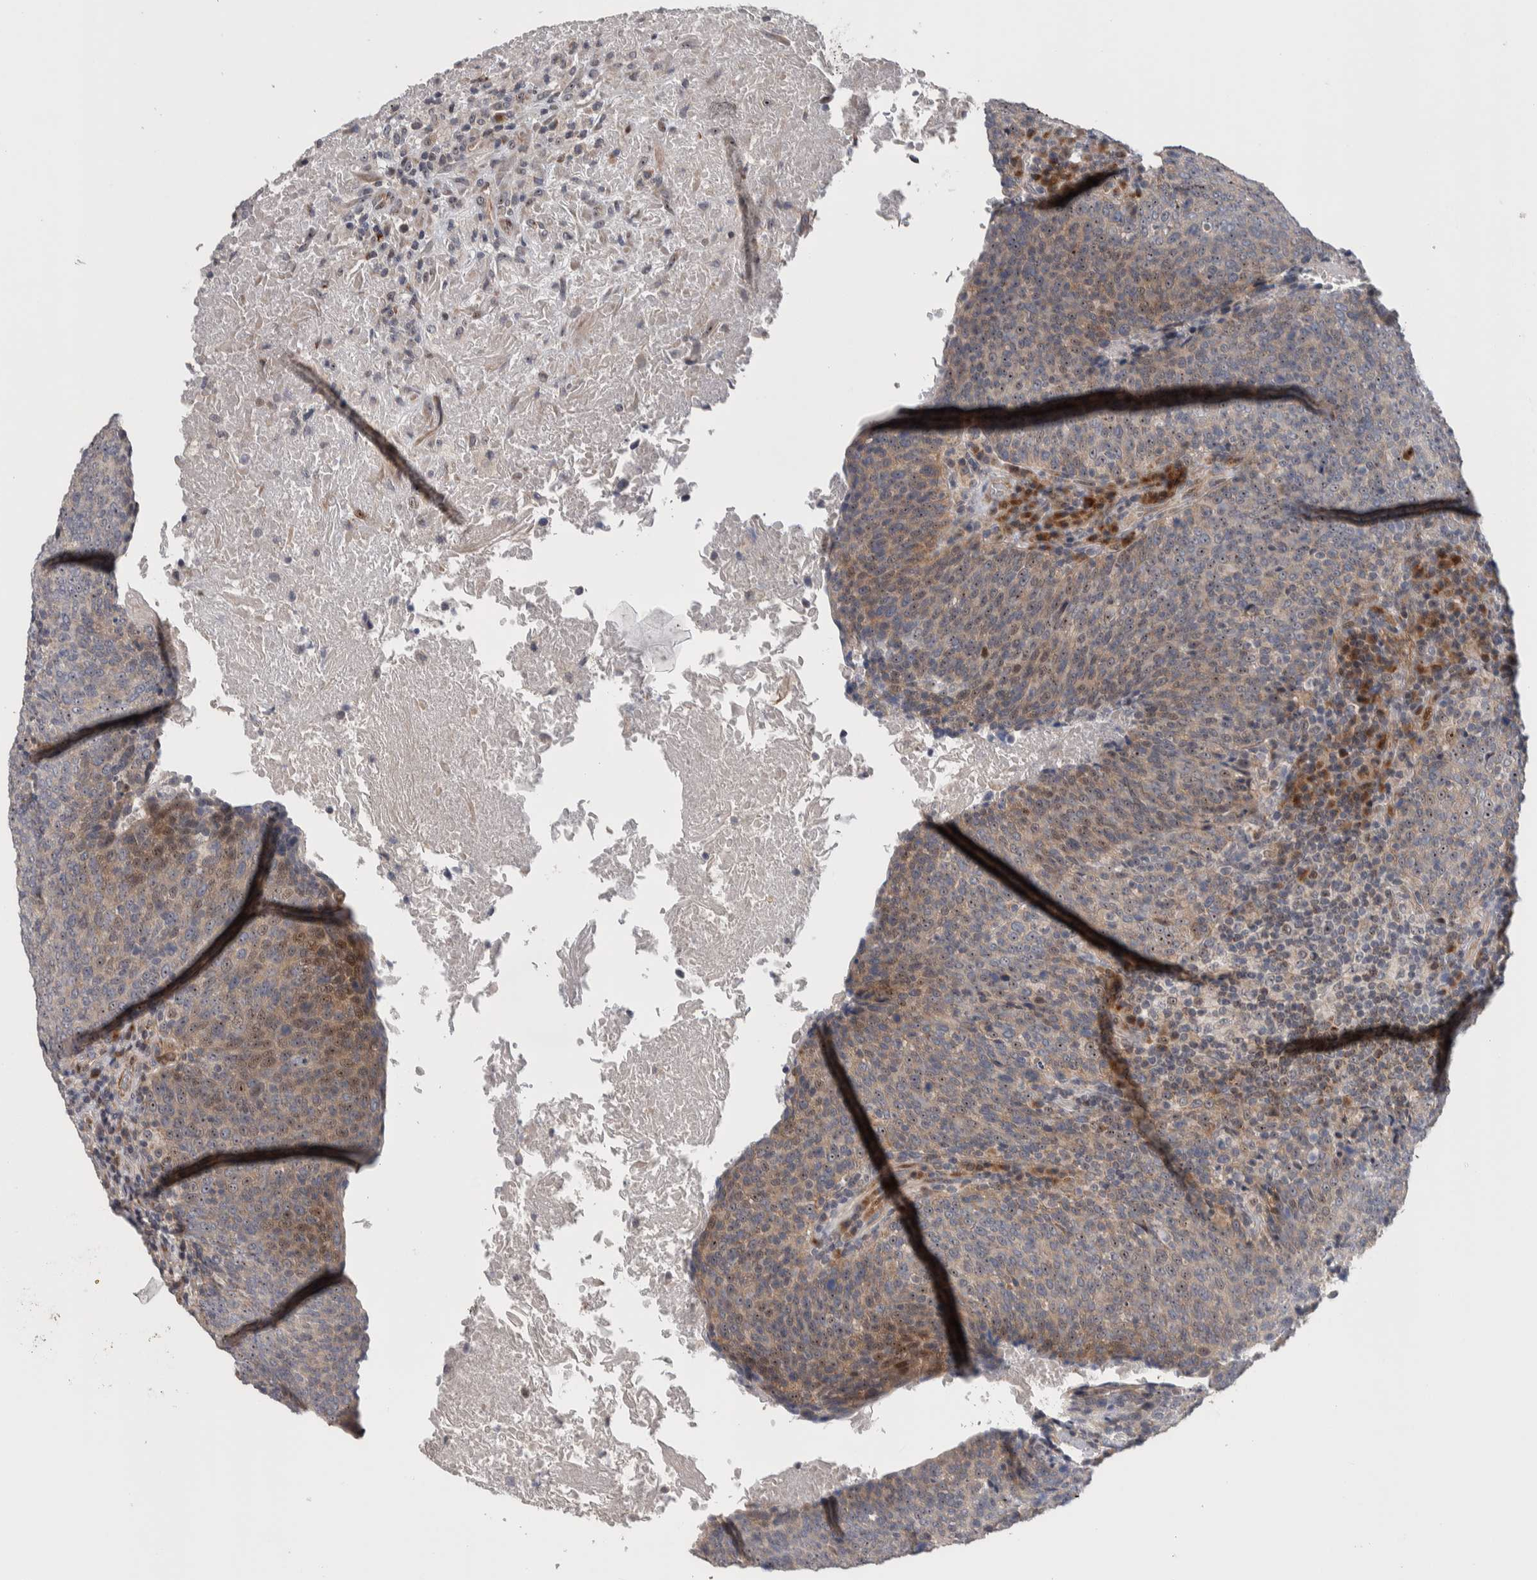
{"staining": {"intensity": "moderate", "quantity": "25%-75%", "location": "nuclear"}, "tissue": "head and neck cancer", "cell_type": "Tumor cells", "image_type": "cancer", "snomed": [{"axis": "morphology", "description": "Squamous cell carcinoma, NOS"}, {"axis": "morphology", "description": "Squamous cell carcinoma, metastatic, NOS"}, {"axis": "topography", "description": "Lymph node"}, {"axis": "topography", "description": "Head-Neck"}], "caption": "Immunohistochemistry (DAB (3,3'-diaminobenzidine)) staining of human head and neck cancer (squamous cell carcinoma) demonstrates moderate nuclear protein staining in about 25%-75% of tumor cells. The staining was performed using DAB (3,3'-diaminobenzidine) to visualize the protein expression in brown, while the nuclei were stained in blue with hematoxylin (Magnification: 20x).", "gene": "PRRG4", "patient": {"sex": "male", "age": 62}}